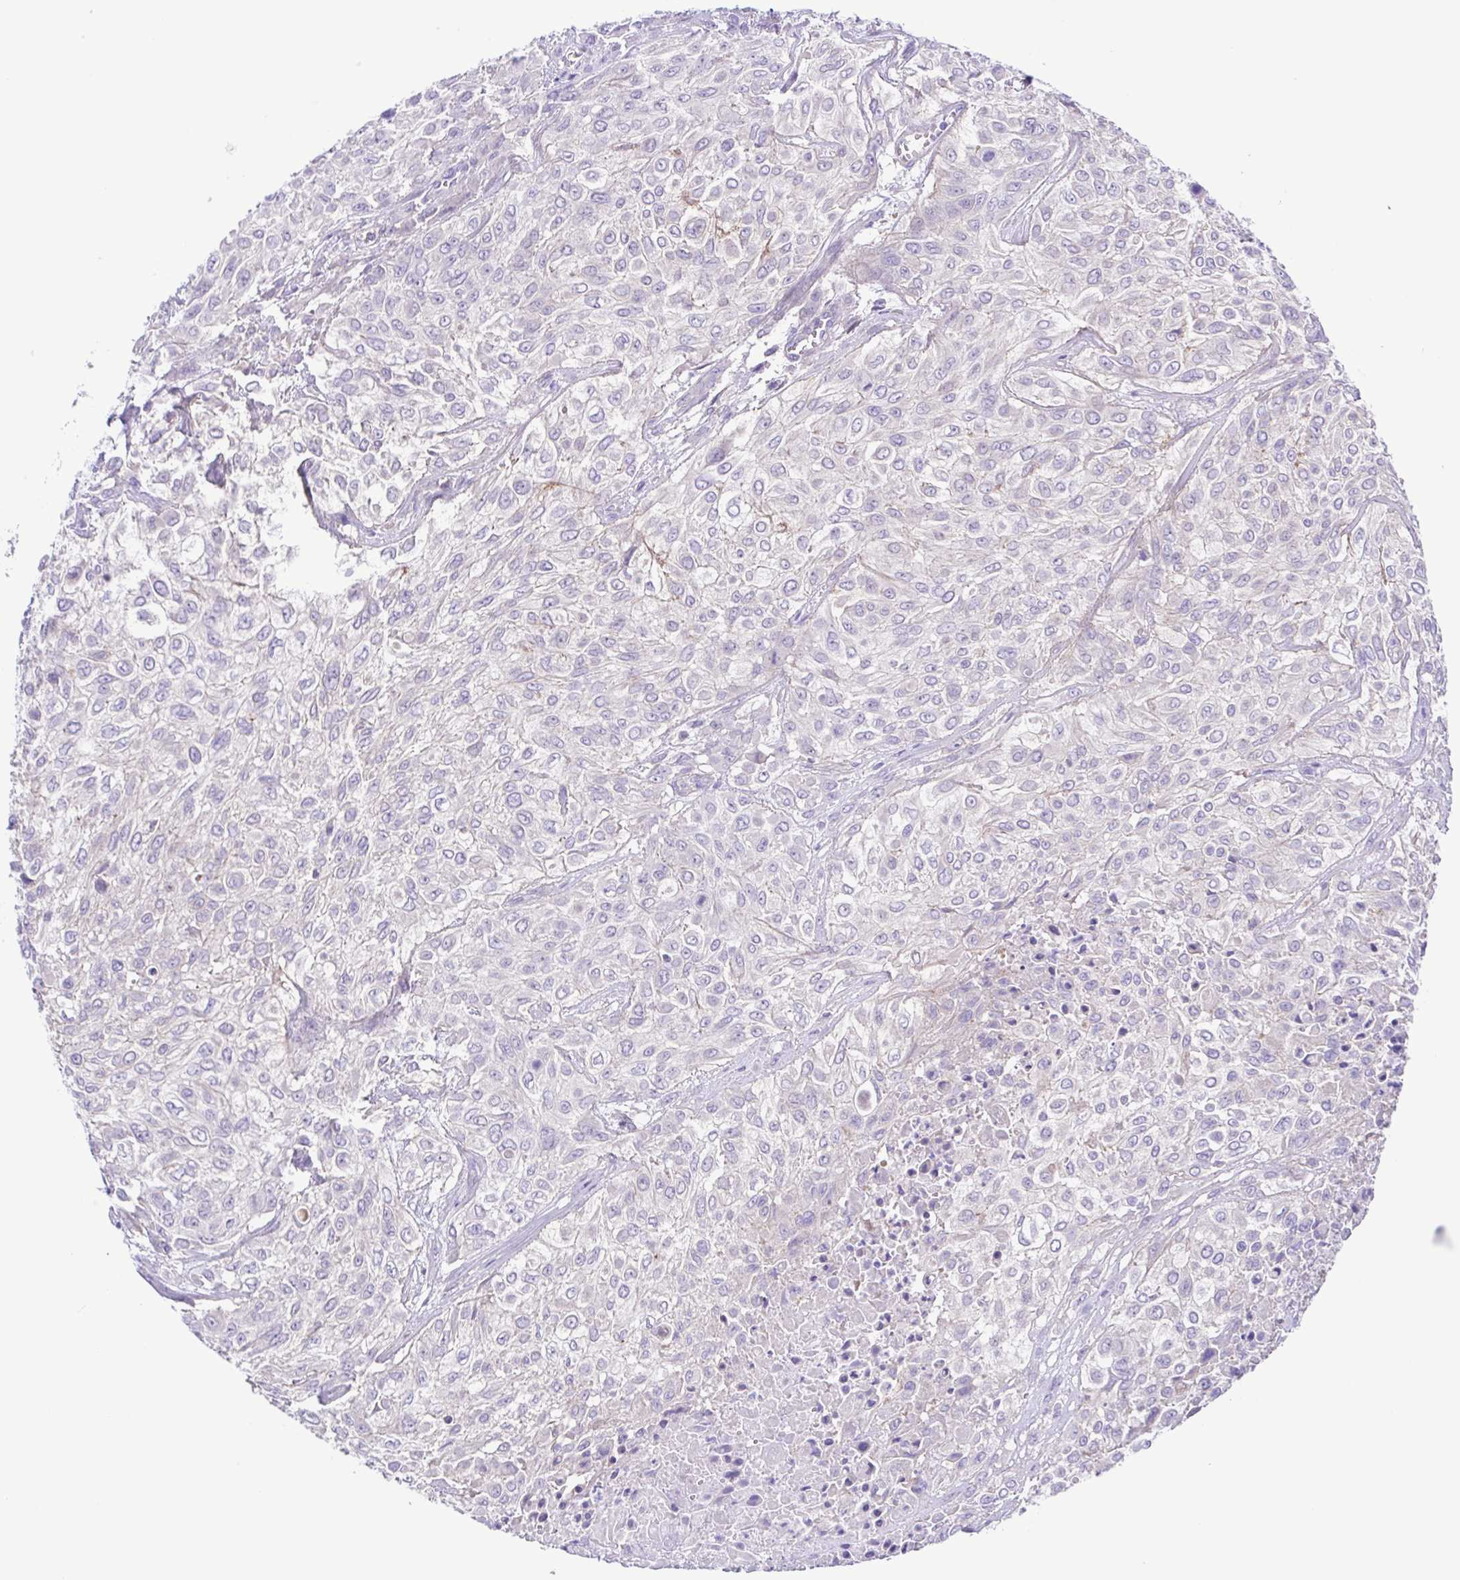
{"staining": {"intensity": "negative", "quantity": "none", "location": "none"}, "tissue": "urothelial cancer", "cell_type": "Tumor cells", "image_type": "cancer", "snomed": [{"axis": "morphology", "description": "Urothelial carcinoma, High grade"}, {"axis": "topography", "description": "Urinary bladder"}], "caption": "High power microscopy micrograph of an immunohistochemistry image of urothelial cancer, revealing no significant expression in tumor cells.", "gene": "ISM2", "patient": {"sex": "male", "age": 57}}